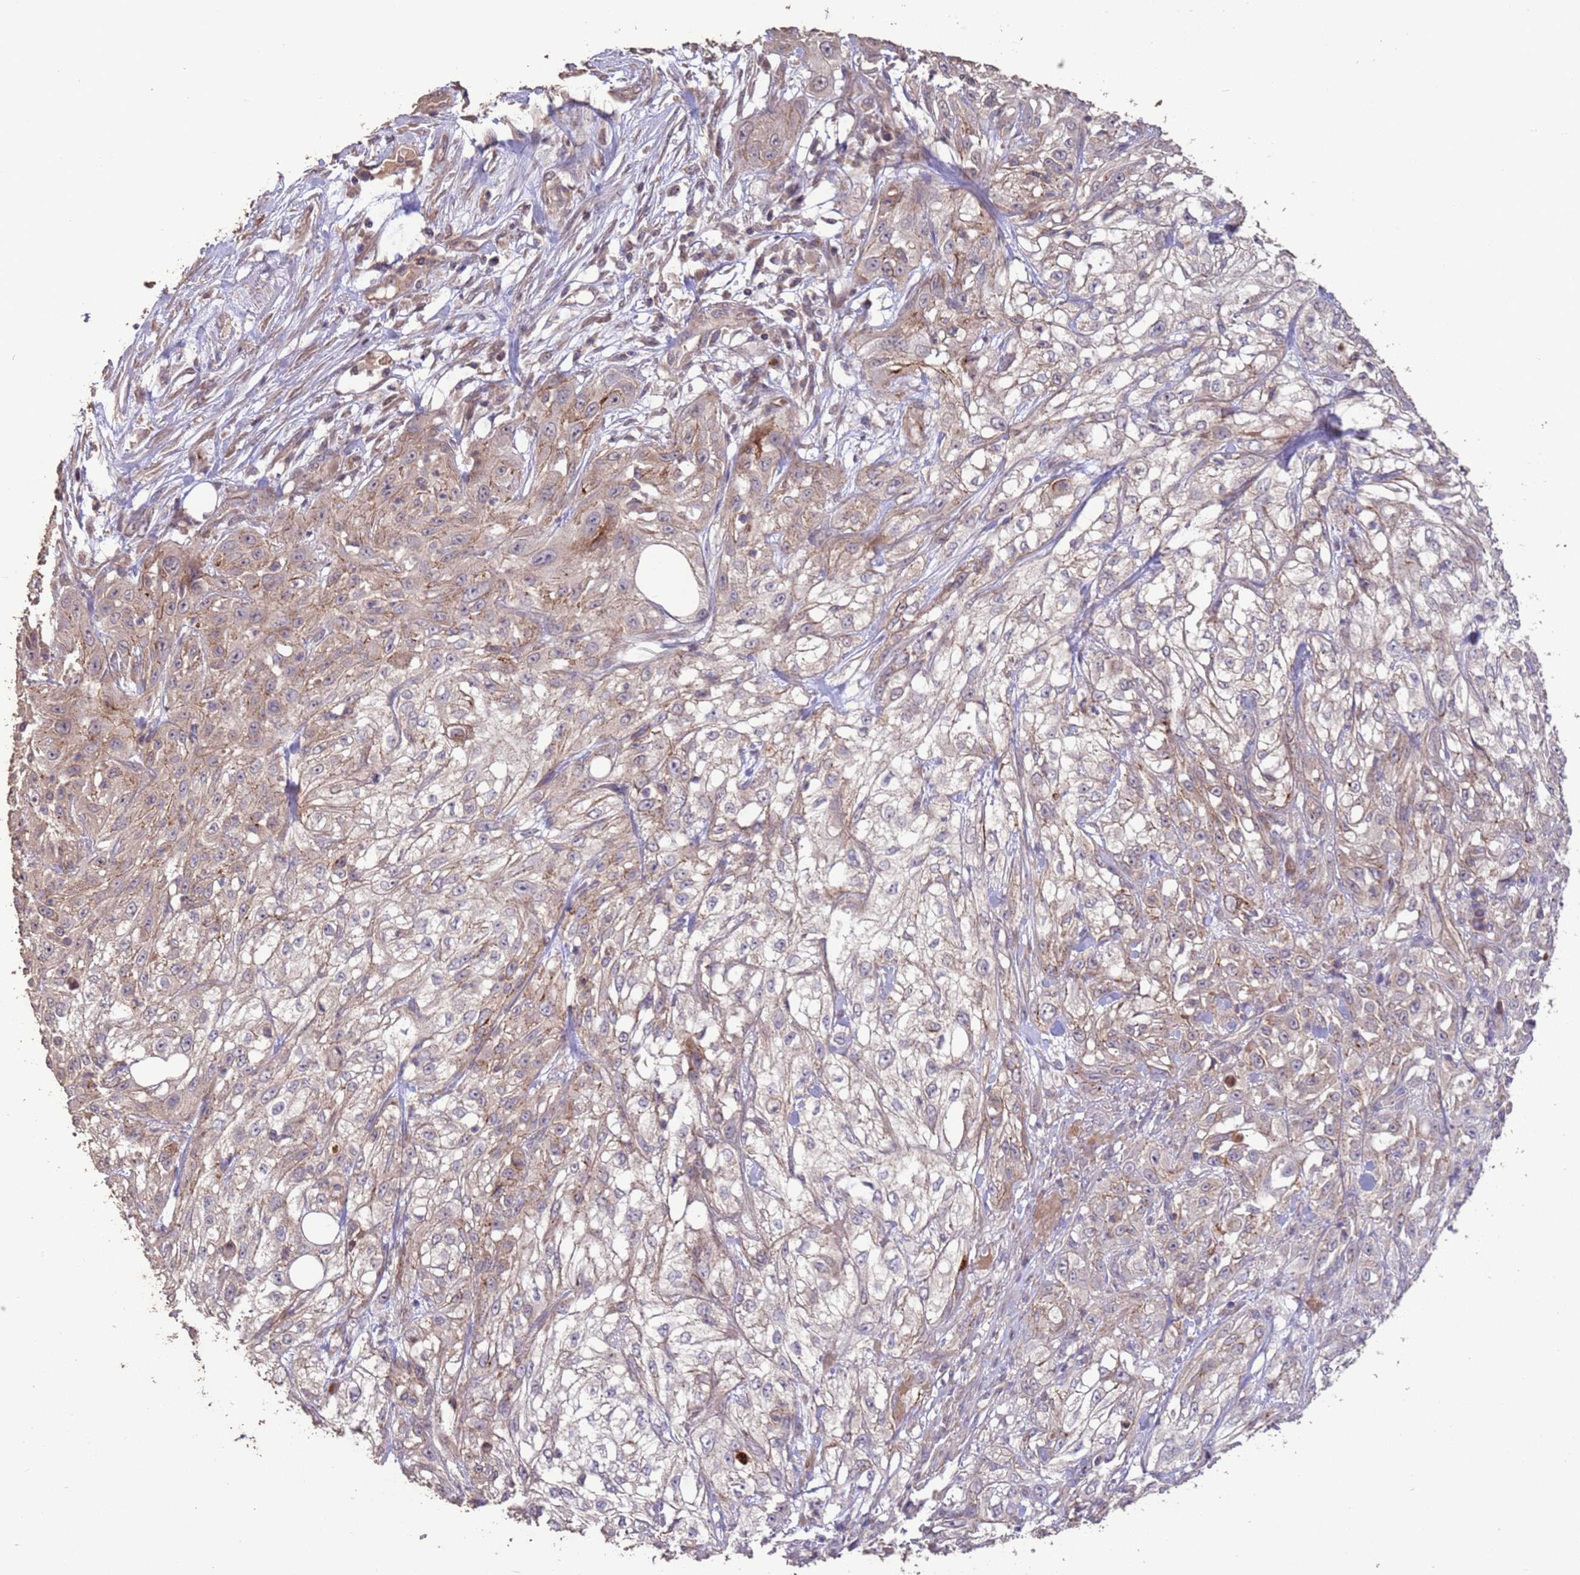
{"staining": {"intensity": "weak", "quantity": "<25%", "location": "cytoplasmic/membranous"}, "tissue": "skin cancer", "cell_type": "Tumor cells", "image_type": "cancer", "snomed": [{"axis": "morphology", "description": "Squamous cell carcinoma, NOS"}, {"axis": "morphology", "description": "Squamous cell carcinoma, metastatic, NOS"}, {"axis": "topography", "description": "Skin"}, {"axis": "topography", "description": "Lymph node"}], "caption": "Skin metastatic squamous cell carcinoma was stained to show a protein in brown. There is no significant positivity in tumor cells.", "gene": "SLC9B2", "patient": {"sex": "male", "age": 75}}